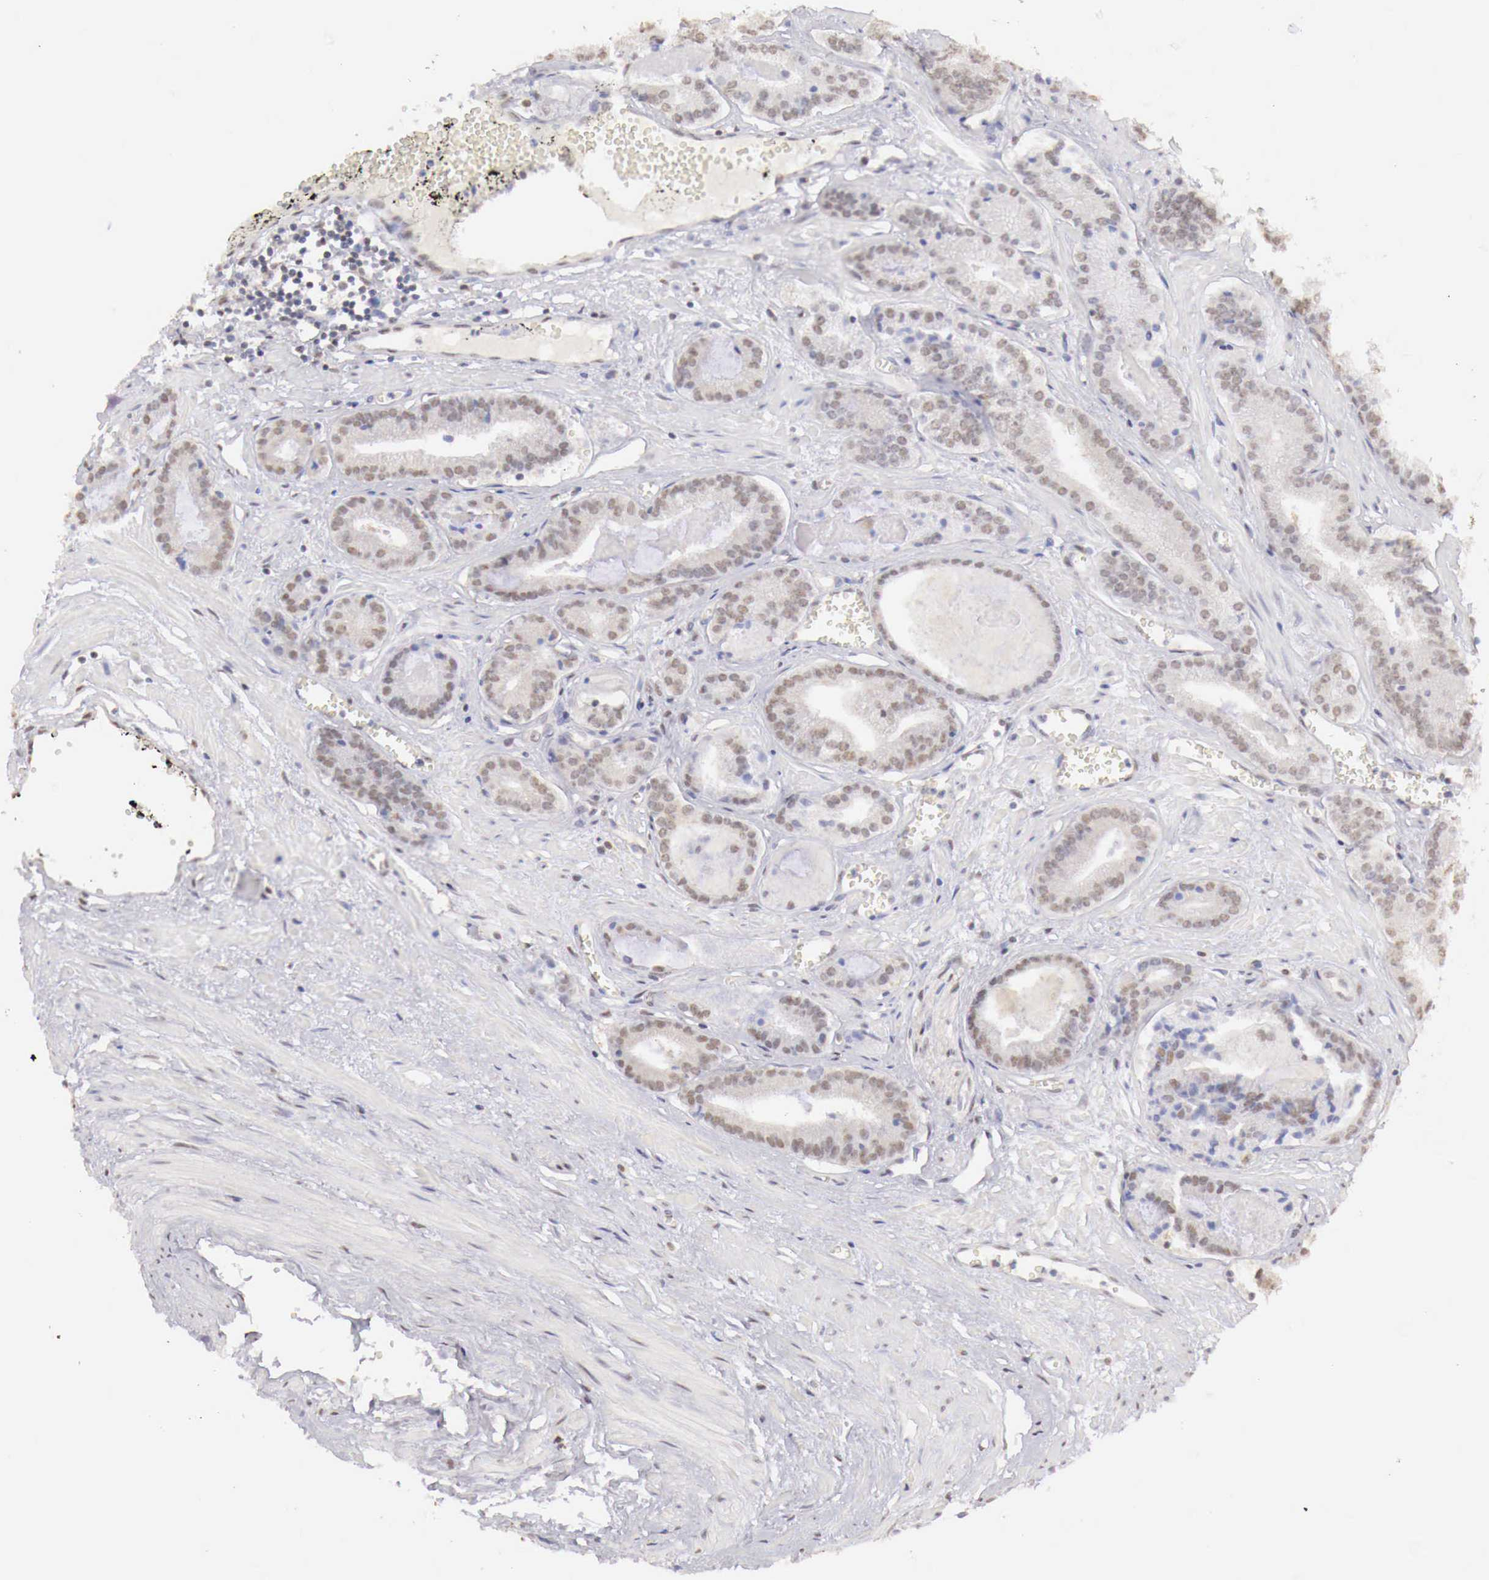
{"staining": {"intensity": "weak", "quantity": "25%-75%", "location": "cytoplasmic/membranous,nuclear"}, "tissue": "prostate cancer", "cell_type": "Tumor cells", "image_type": "cancer", "snomed": [{"axis": "morphology", "description": "Adenocarcinoma, High grade"}, {"axis": "topography", "description": "Prostate"}], "caption": "This is a histology image of immunohistochemistry staining of prostate cancer (high-grade adenocarcinoma), which shows weak staining in the cytoplasmic/membranous and nuclear of tumor cells.", "gene": "UBA1", "patient": {"sex": "male", "age": 56}}